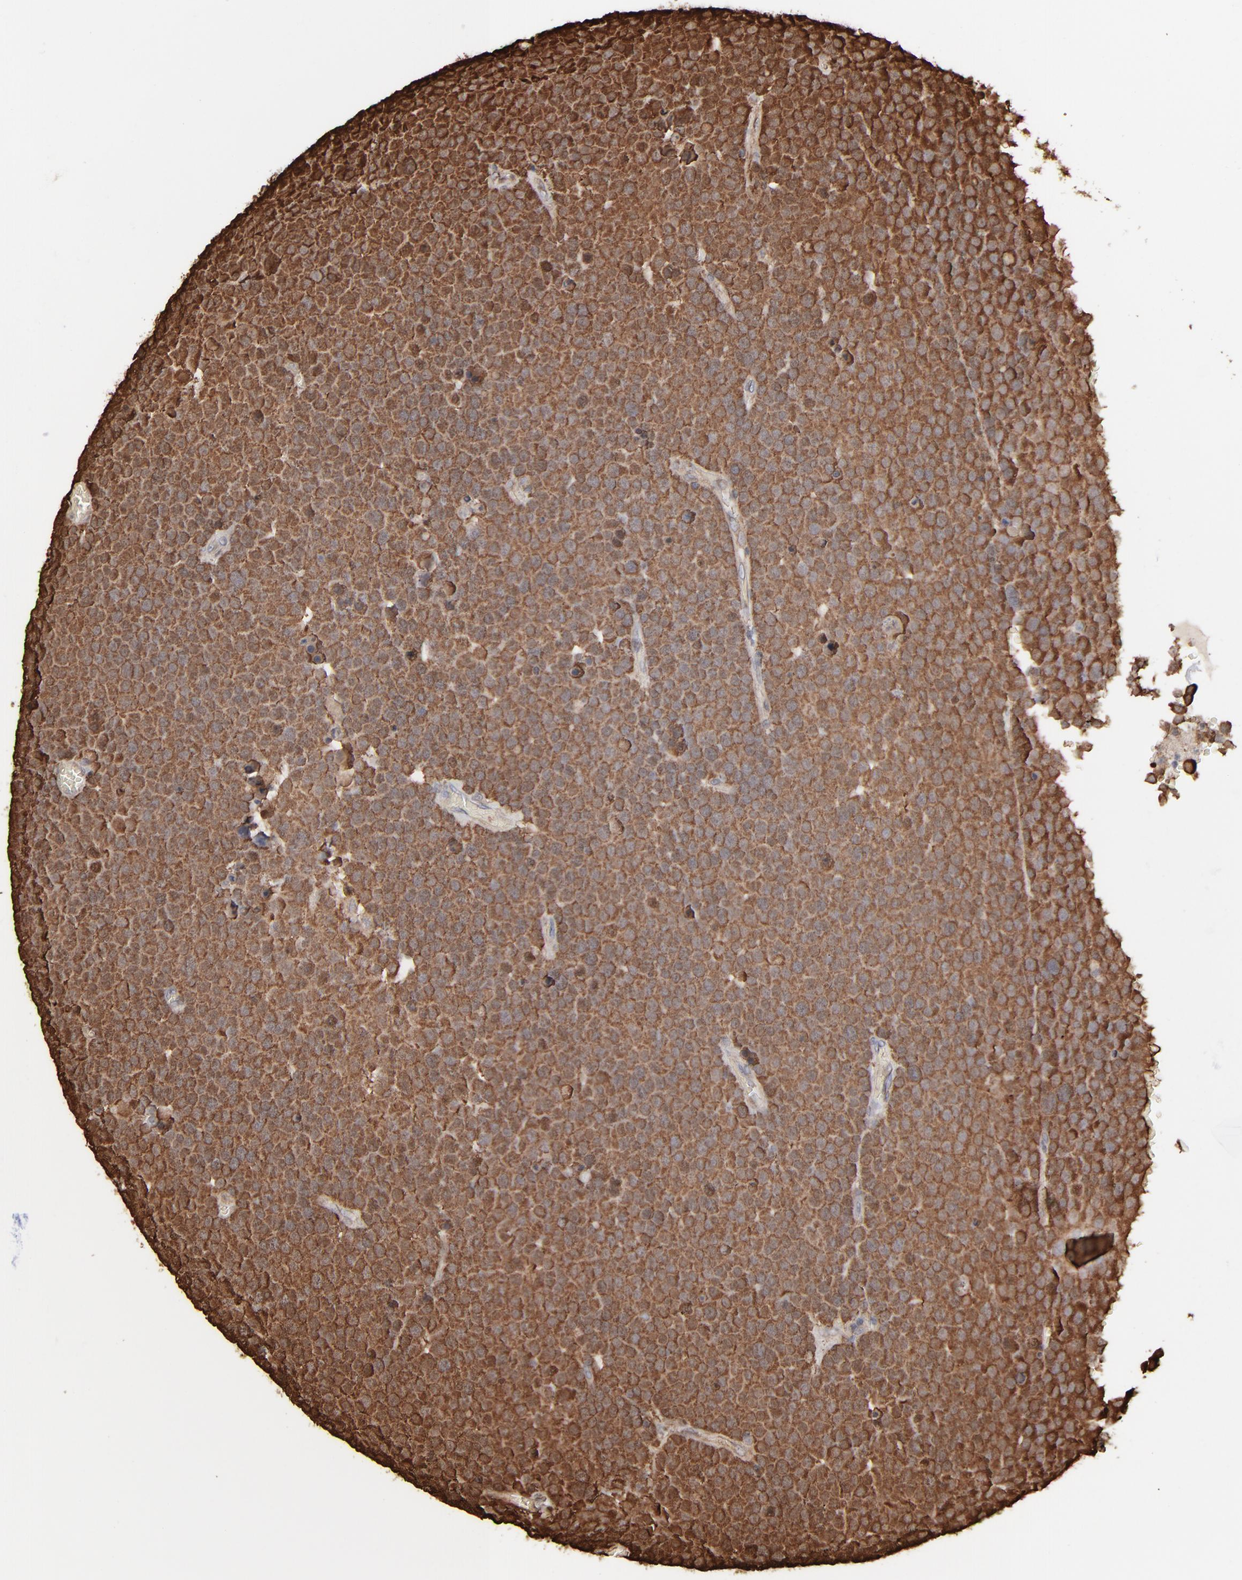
{"staining": {"intensity": "strong", "quantity": ">75%", "location": "cytoplasmic/membranous"}, "tissue": "testis cancer", "cell_type": "Tumor cells", "image_type": "cancer", "snomed": [{"axis": "morphology", "description": "Seminoma, NOS"}, {"axis": "topography", "description": "Testis"}], "caption": "A high-resolution histopathology image shows immunohistochemistry (IHC) staining of seminoma (testis), which demonstrates strong cytoplasmic/membranous positivity in about >75% of tumor cells.", "gene": "NME1-NME2", "patient": {"sex": "male", "age": 71}}